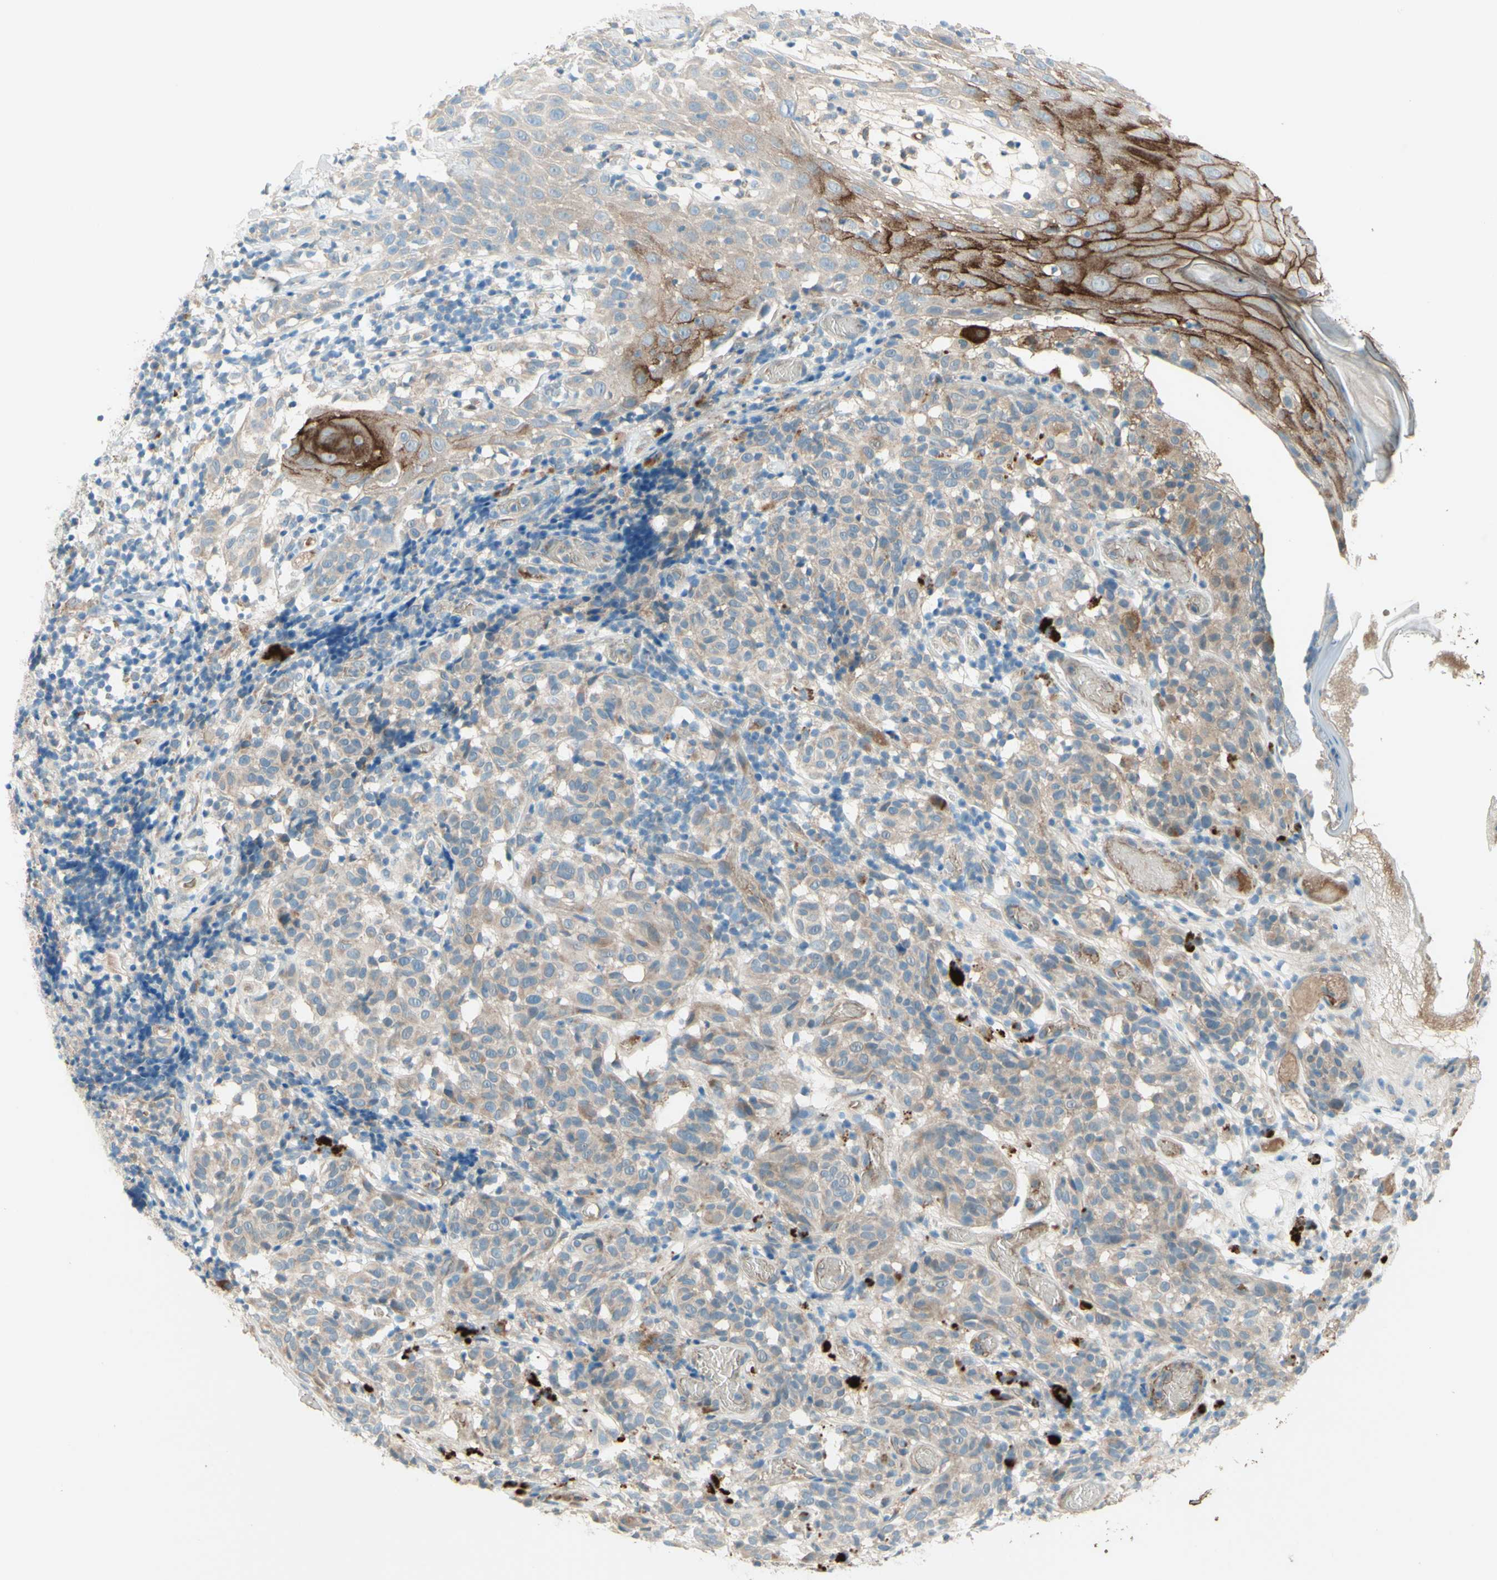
{"staining": {"intensity": "weak", "quantity": "25%-75%", "location": "cytoplasmic/membranous"}, "tissue": "melanoma", "cell_type": "Tumor cells", "image_type": "cancer", "snomed": [{"axis": "morphology", "description": "Malignant melanoma, NOS"}, {"axis": "topography", "description": "Skin"}], "caption": "Immunohistochemistry (IHC) staining of melanoma, which exhibits low levels of weak cytoplasmic/membranous expression in approximately 25%-75% of tumor cells indicating weak cytoplasmic/membranous protein positivity. The staining was performed using DAB (brown) for protein detection and nuclei were counterstained in hematoxylin (blue).", "gene": "IL2", "patient": {"sex": "female", "age": 46}}